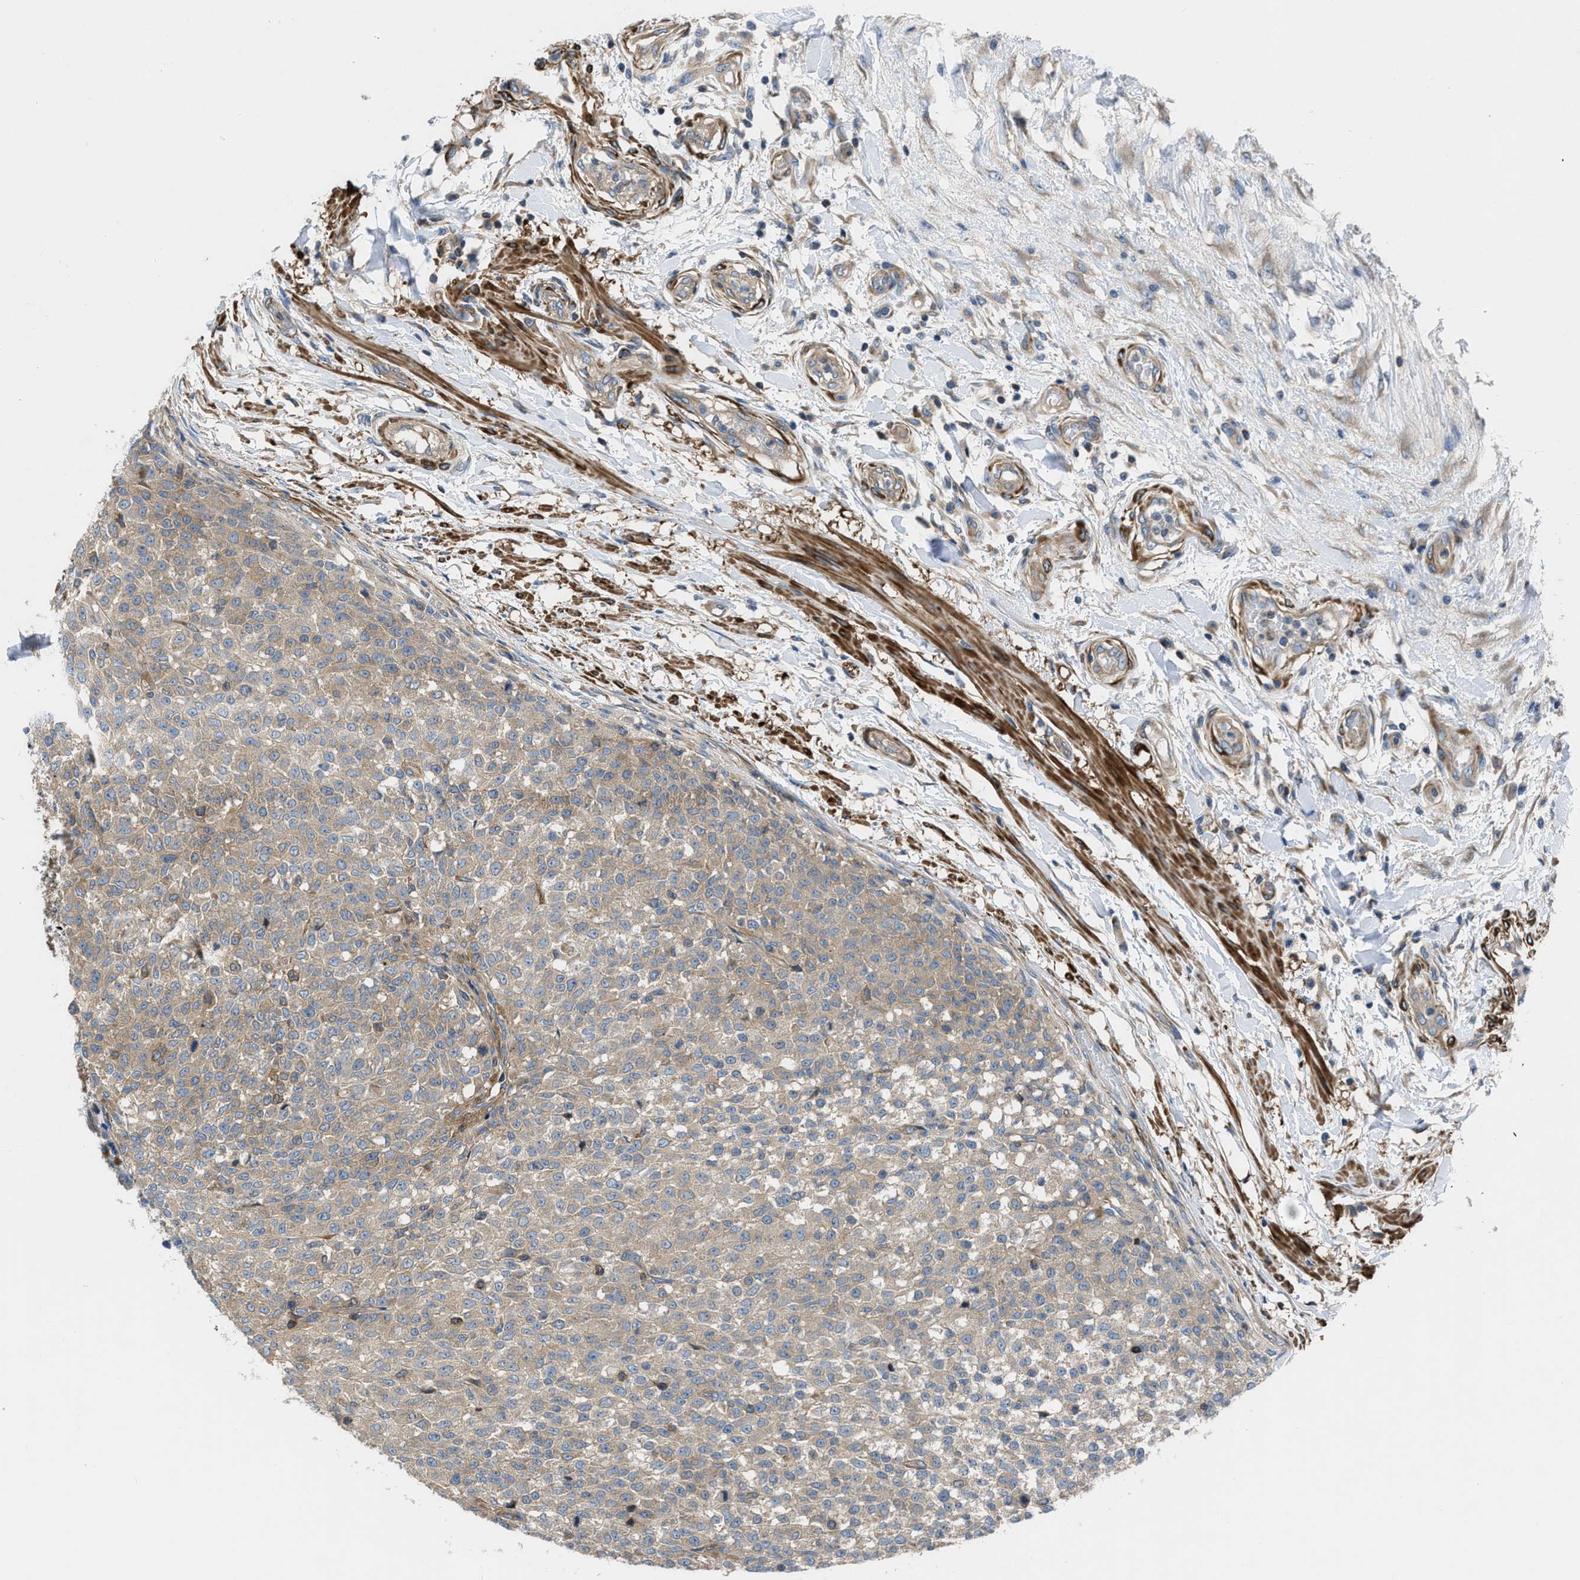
{"staining": {"intensity": "weak", "quantity": ">75%", "location": "cytoplasmic/membranous"}, "tissue": "testis cancer", "cell_type": "Tumor cells", "image_type": "cancer", "snomed": [{"axis": "morphology", "description": "Seminoma, NOS"}, {"axis": "topography", "description": "Testis"}], "caption": "Immunohistochemical staining of seminoma (testis) reveals weak cytoplasmic/membranous protein staining in approximately >75% of tumor cells.", "gene": "CHKB", "patient": {"sex": "male", "age": 59}}